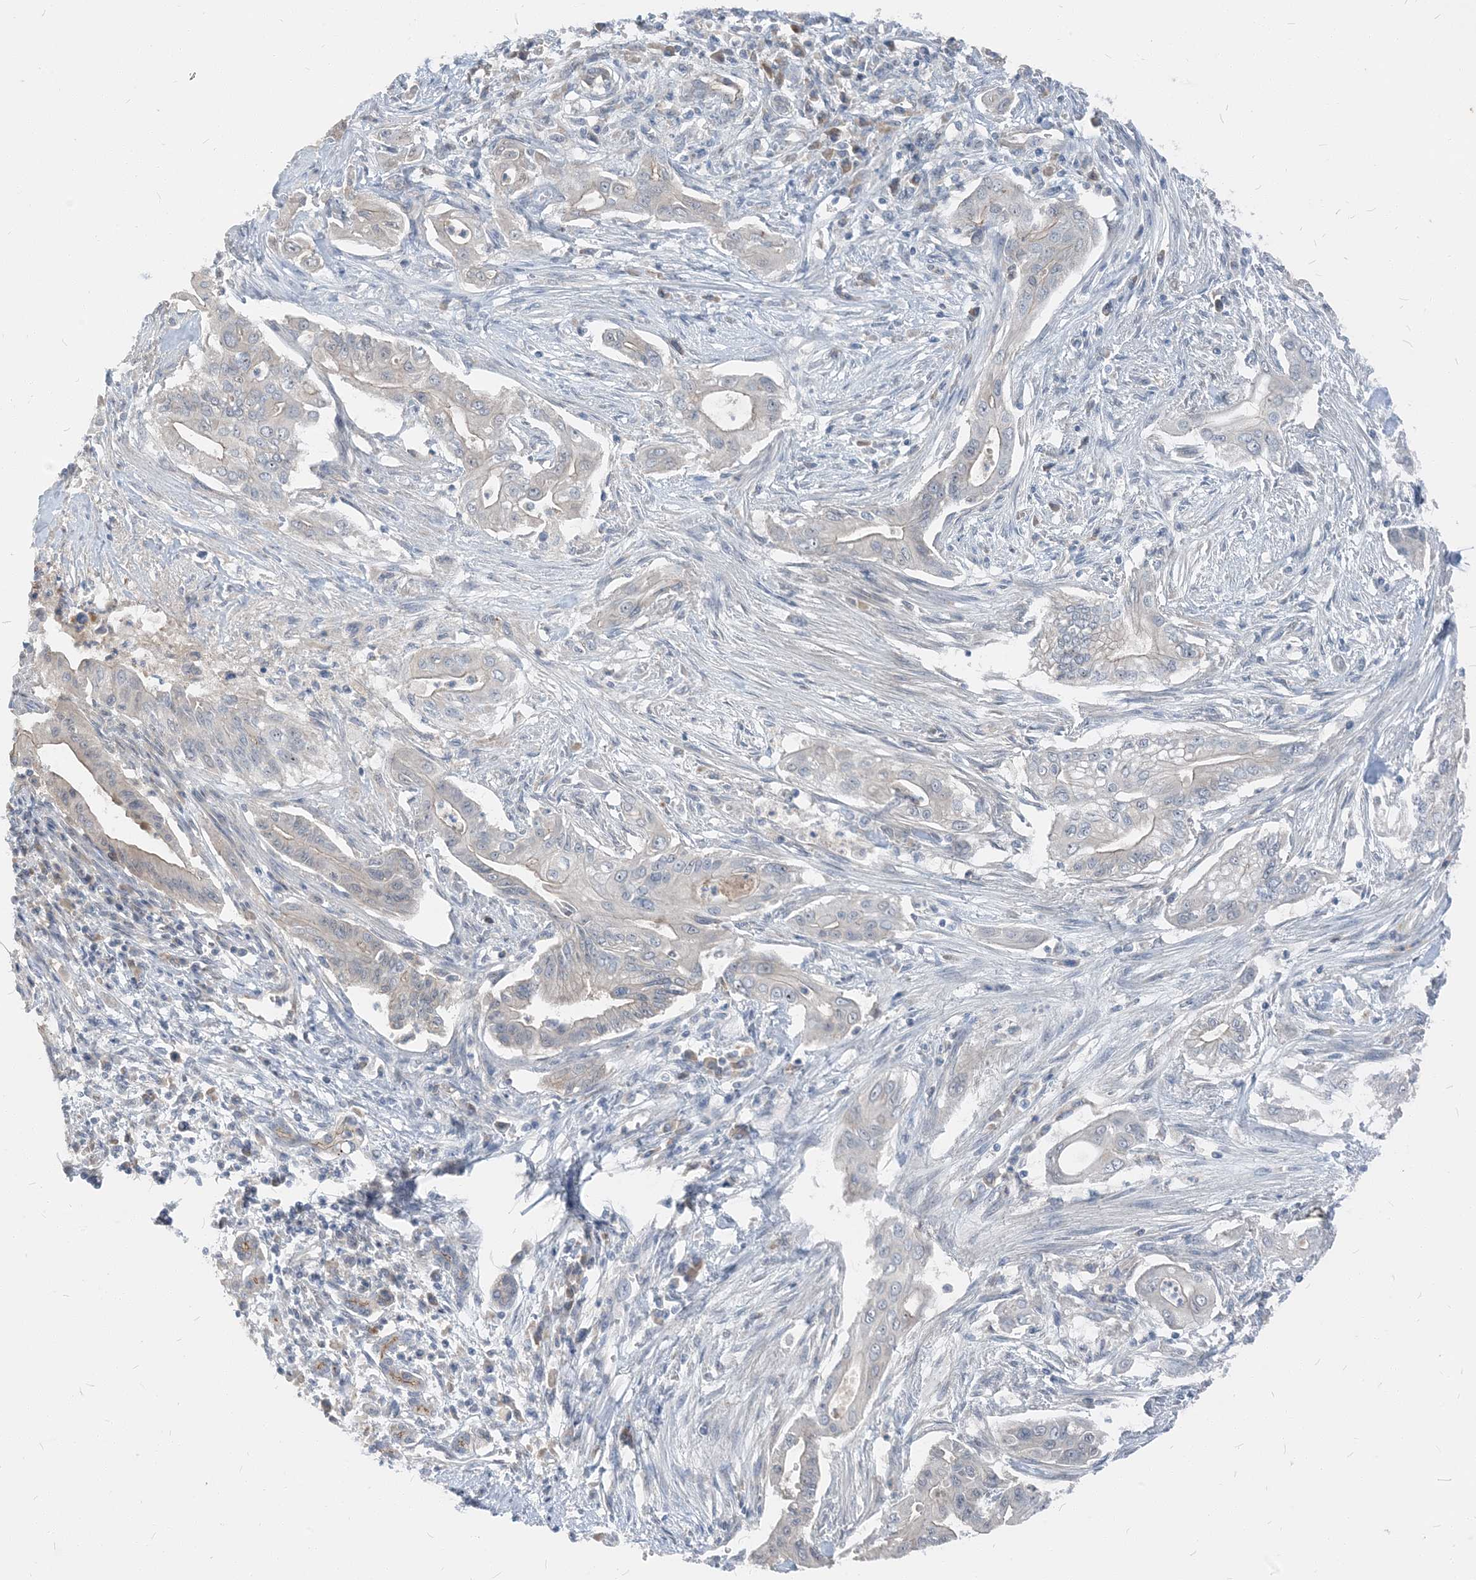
{"staining": {"intensity": "negative", "quantity": "none", "location": "none"}, "tissue": "pancreatic cancer", "cell_type": "Tumor cells", "image_type": "cancer", "snomed": [{"axis": "morphology", "description": "Adenocarcinoma, NOS"}, {"axis": "topography", "description": "Pancreas"}], "caption": "An immunohistochemistry (IHC) histopathology image of adenocarcinoma (pancreatic) is shown. There is no staining in tumor cells of adenocarcinoma (pancreatic). Nuclei are stained in blue.", "gene": "NCOA7", "patient": {"sex": "male", "age": 58}}